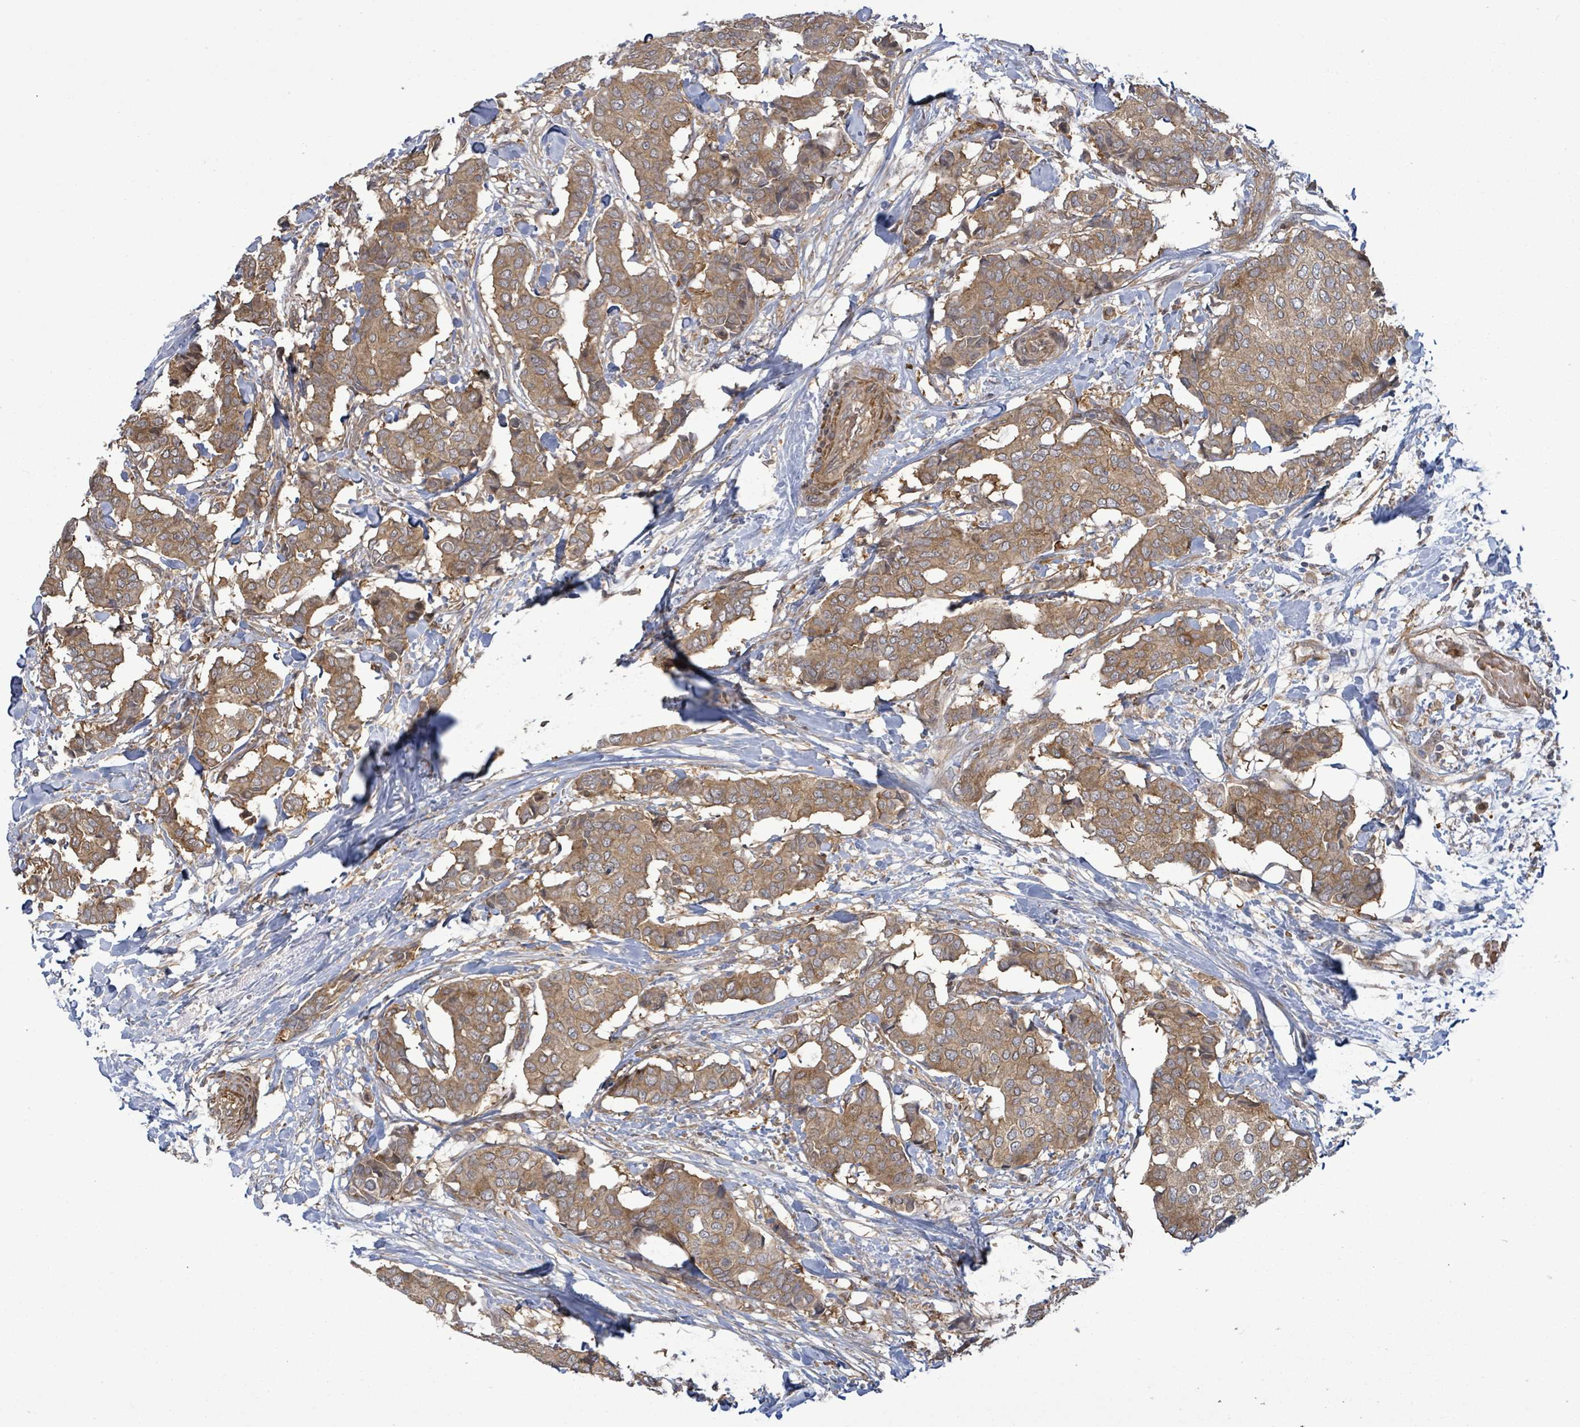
{"staining": {"intensity": "moderate", "quantity": ">75%", "location": "cytoplasmic/membranous"}, "tissue": "breast cancer", "cell_type": "Tumor cells", "image_type": "cancer", "snomed": [{"axis": "morphology", "description": "Duct carcinoma"}, {"axis": "topography", "description": "Breast"}], "caption": "Approximately >75% of tumor cells in human breast cancer reveal moderate cytoplasmic/membranous protein expression as visualized by brown immunohistochemical staining.", "gene": "MAP3K6", "patient": {"sex": "female", "age": 75}}